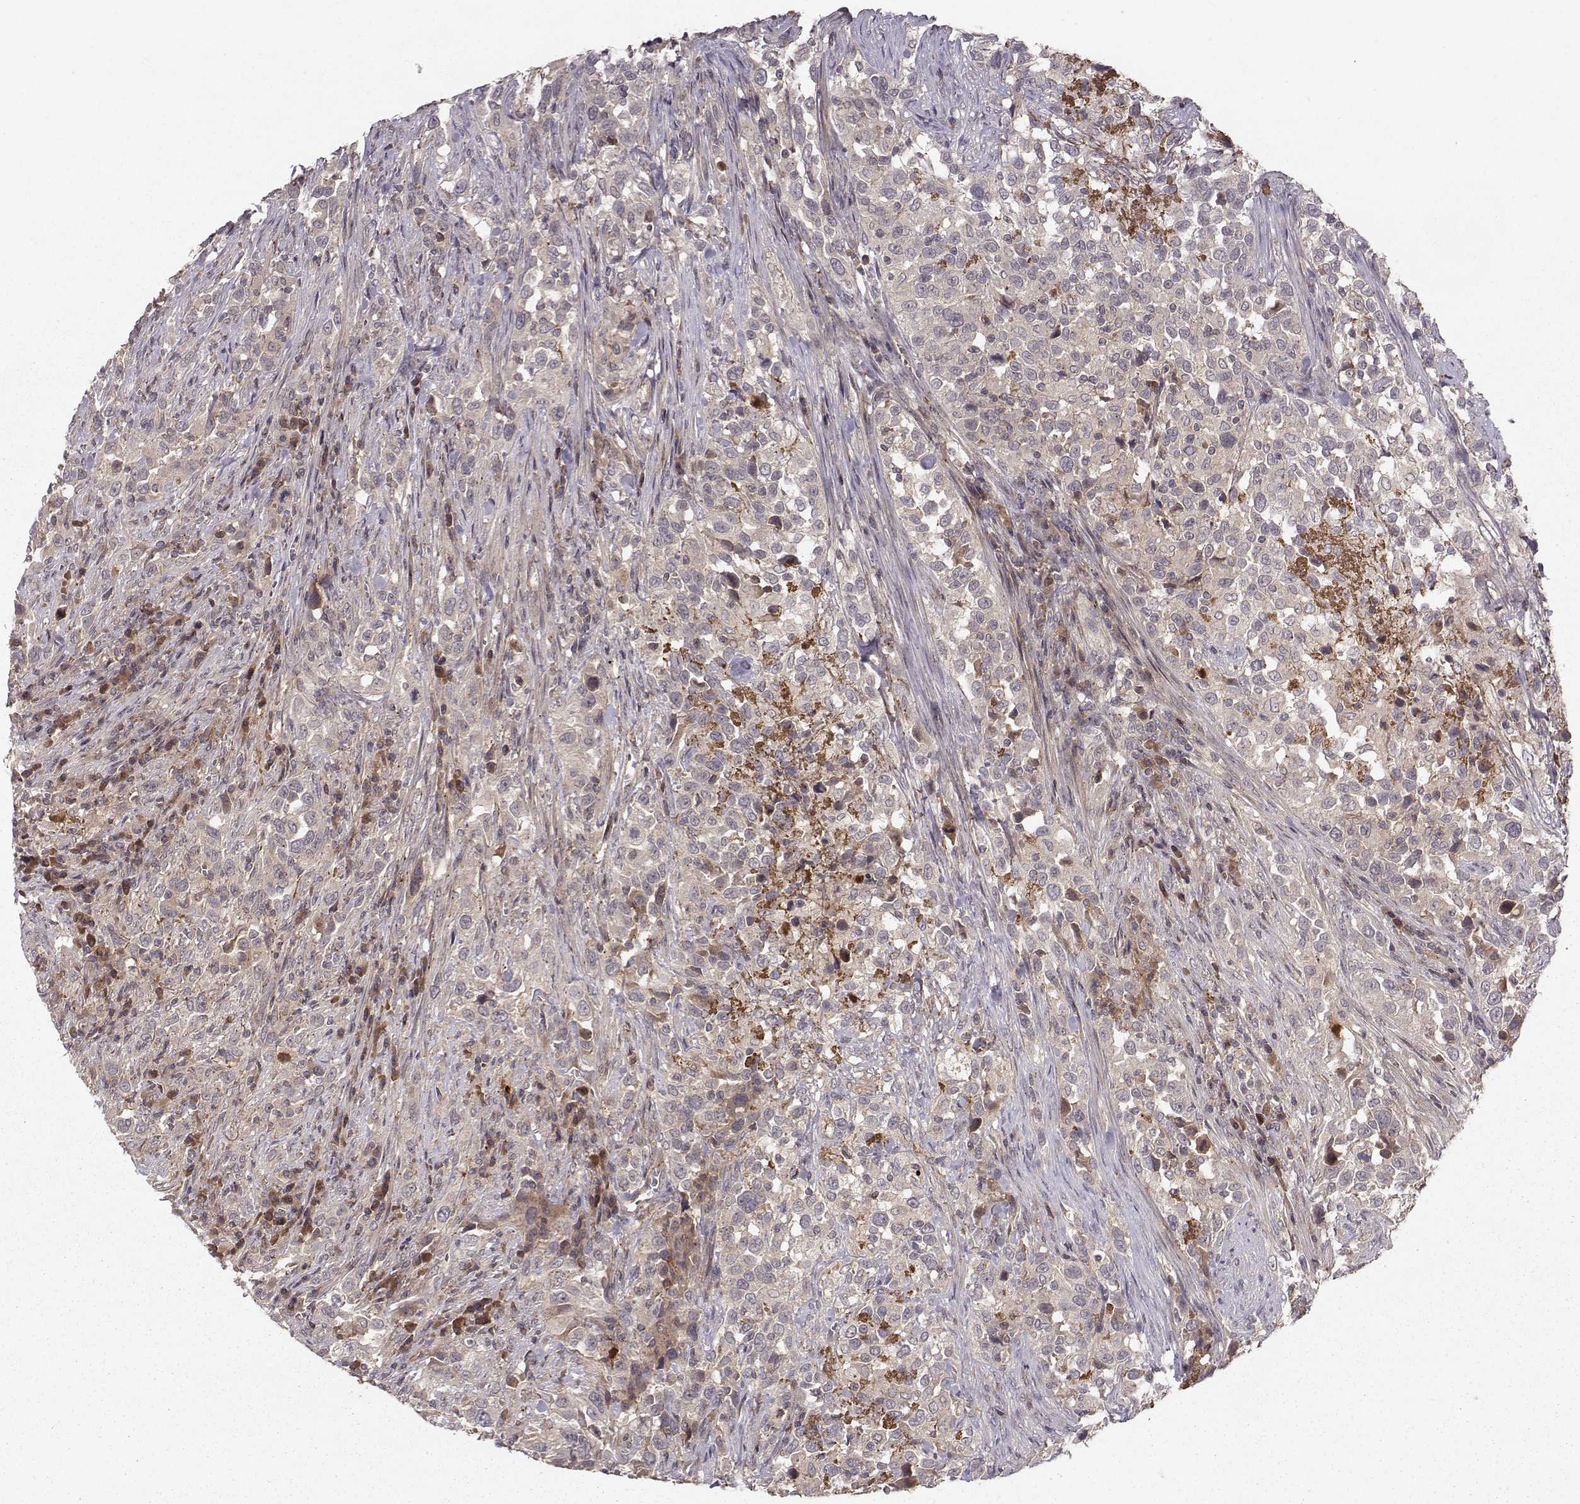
{"staining": {"intensity": "weak", "quantity": "<25%", "location": "cytoplasmic/membranous"}, "tissue": "urothelial cancer", "cell_type": "Tumor cells", "image_type": "cancer", "snomed": [{"axis": "morphology", "description": "Urothelial carcinoma, NOS"}, {"axis": "morphology", "description": "Urothelial carcinoma, High grade"}, {"axis": "topography", "description": "Urinary bladder"}], "caption": "DAB (3,3'-diaminobenzidine) immunohistochemical staining of urothelial cancer exhibits no significant expression in tumor cells. The staining was performed using DAB to visualize the protein expression in brown, while the nuclei were stained in blue with hematoxylin (Magnification: 20x).", "gene": "WNT6", "patient": {"sex": "female", "age": 64}}